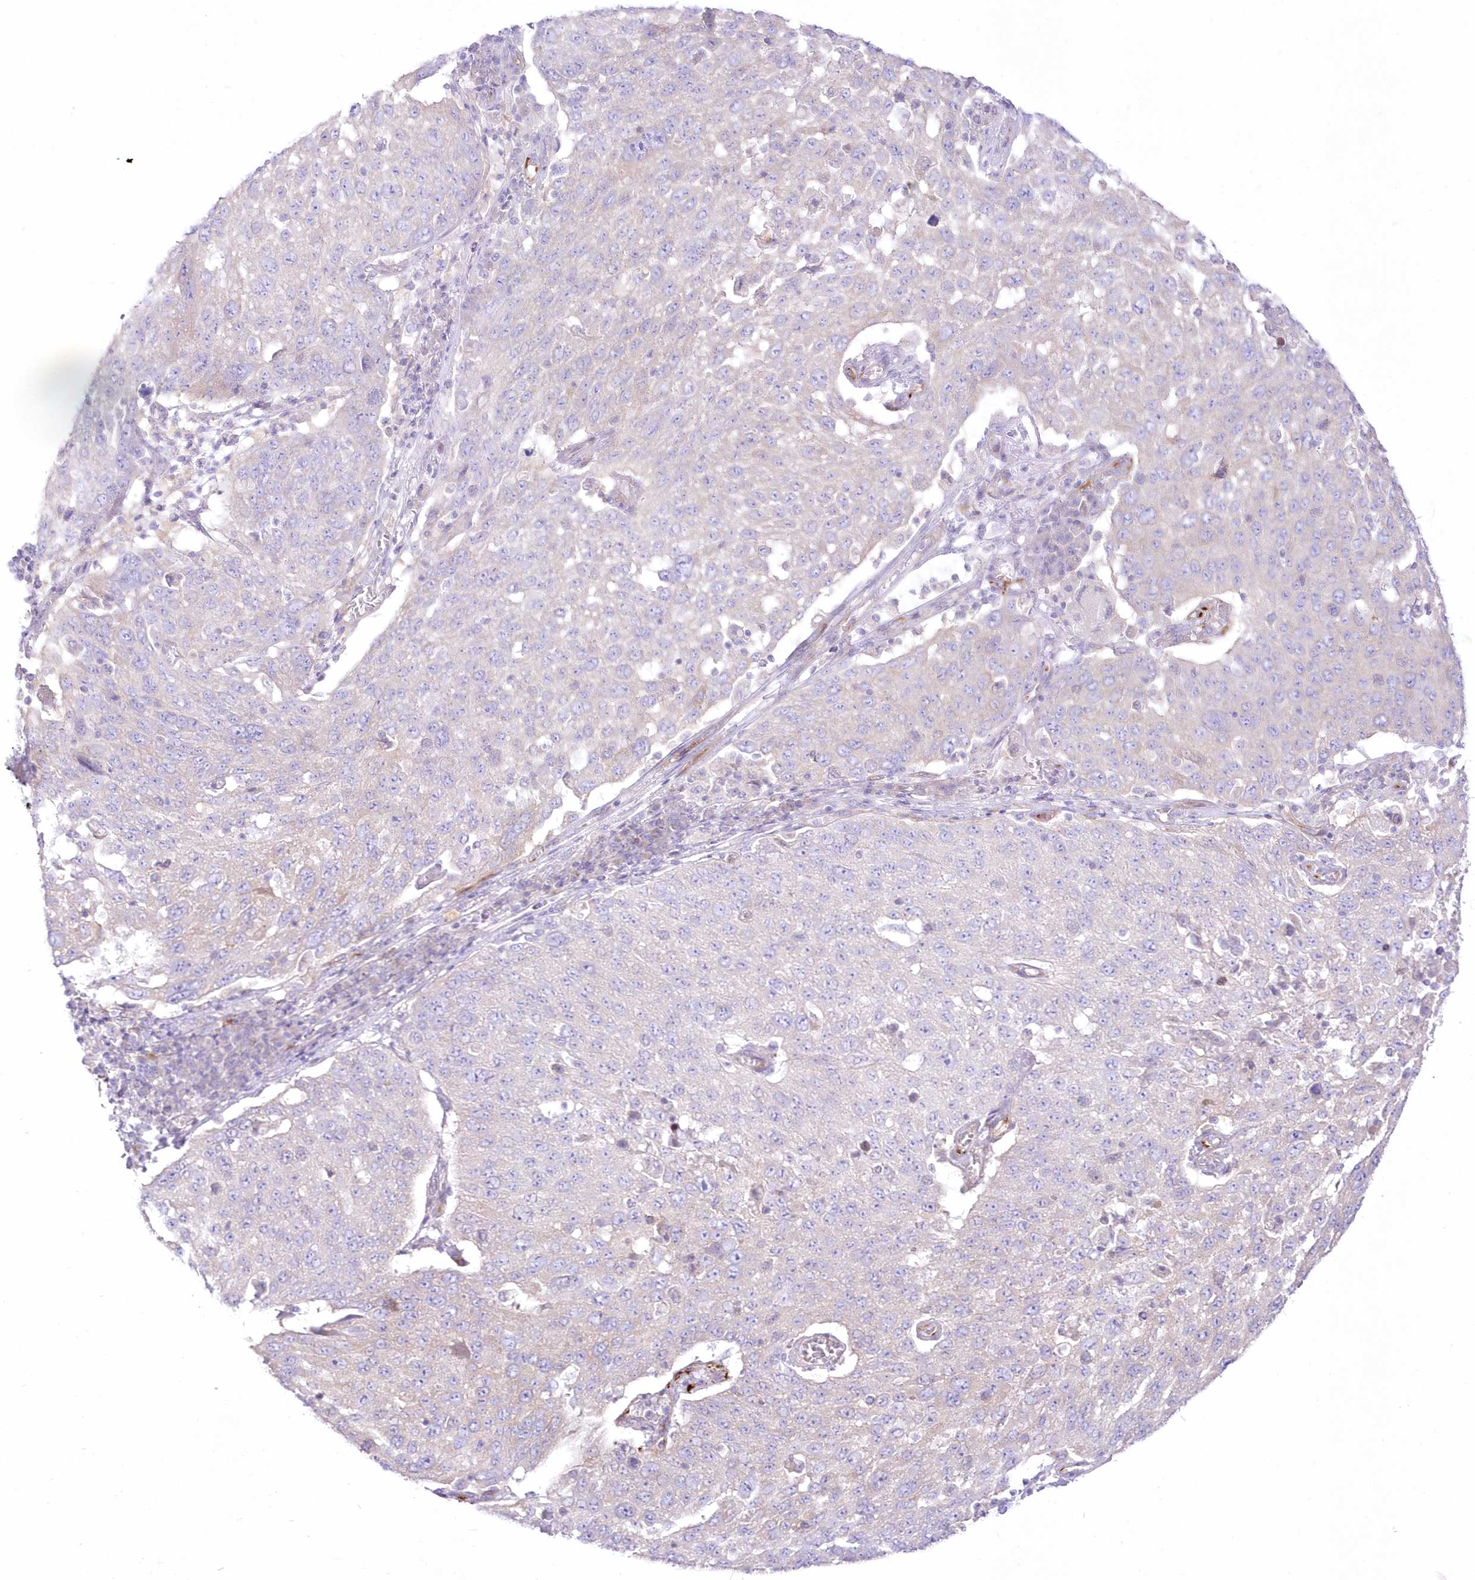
{"staining": {"intensity": "negative", "quantity": "none", "location": "none"}, "tissue": "lung cancer", "cell_type": "Tumor cells", "image_type": "cancer", "snomed": [{"axis": "morphology", "description": "Squamous cell carcinoma, NOS"}, {"axis": "topography", "description": "Lung"}], "caption": "IHC histopathology image of neoplastic tissue: squamous cell carcinoma (lung) stained with DAB displays no significant protein staining in tumor cells.", "gene": "ZNF843", "patient": {"sex": "male", "age": 65}}